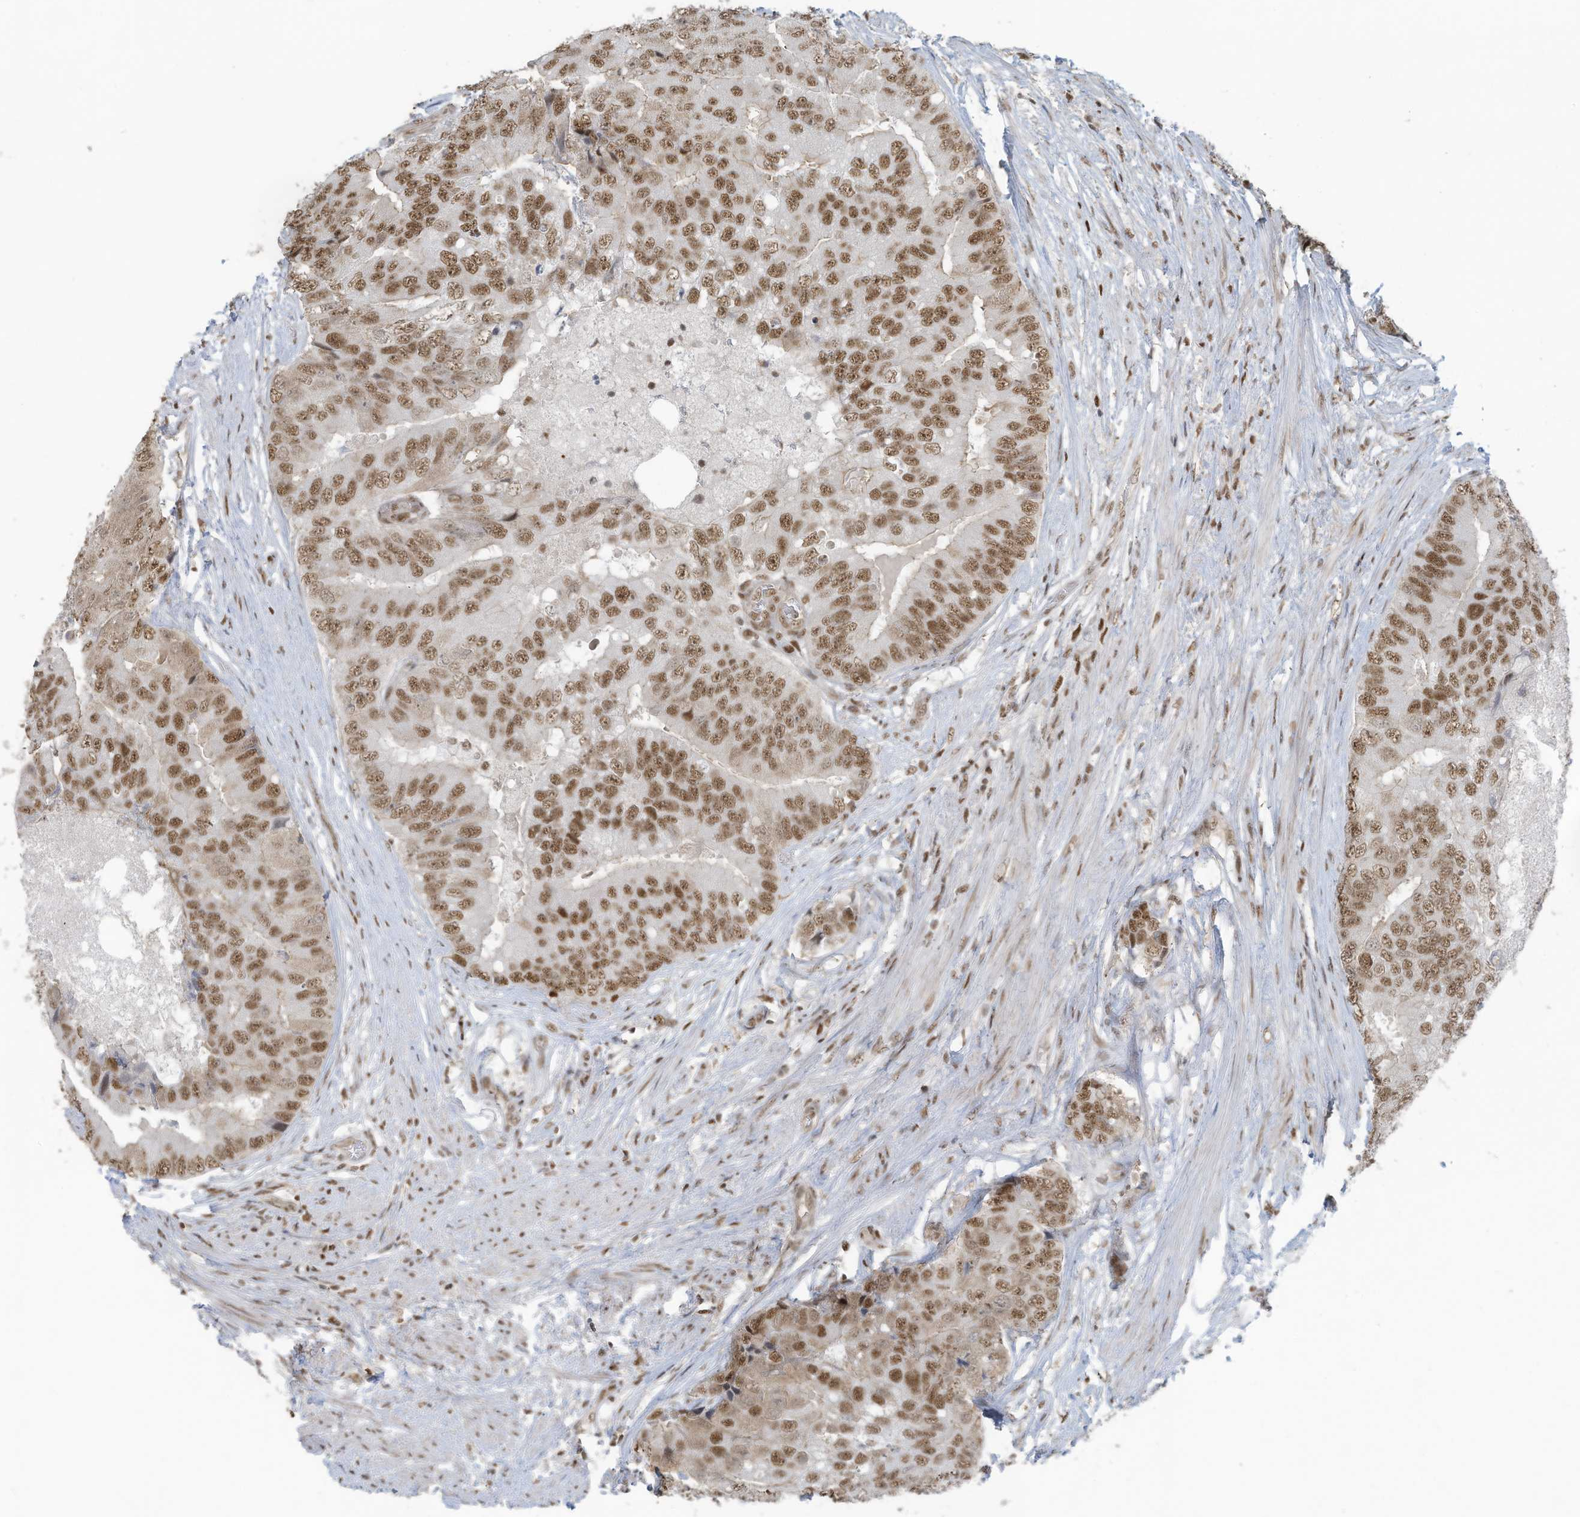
{"staining": {"intensity": "strong", "quantity": ">75%", "location": "nuclear"}, "tissue": "prostate cancer", "cell_type": "Tumor cells", "image_type": "cancer", "snomed": [{"axis": "morphology", "description": "Adenocarcinoma, High grade"}, {"axis": "topography", "description": "Prostate"}], "caption": "Human prostate adenocarcinoma (high-grade) stained for a protein (brown) demonstrates strong nuclear positive staining in approximately >75% of tumor cells.", "gene": "DBR1", "patient": {"sex": "male", "age": 70}}